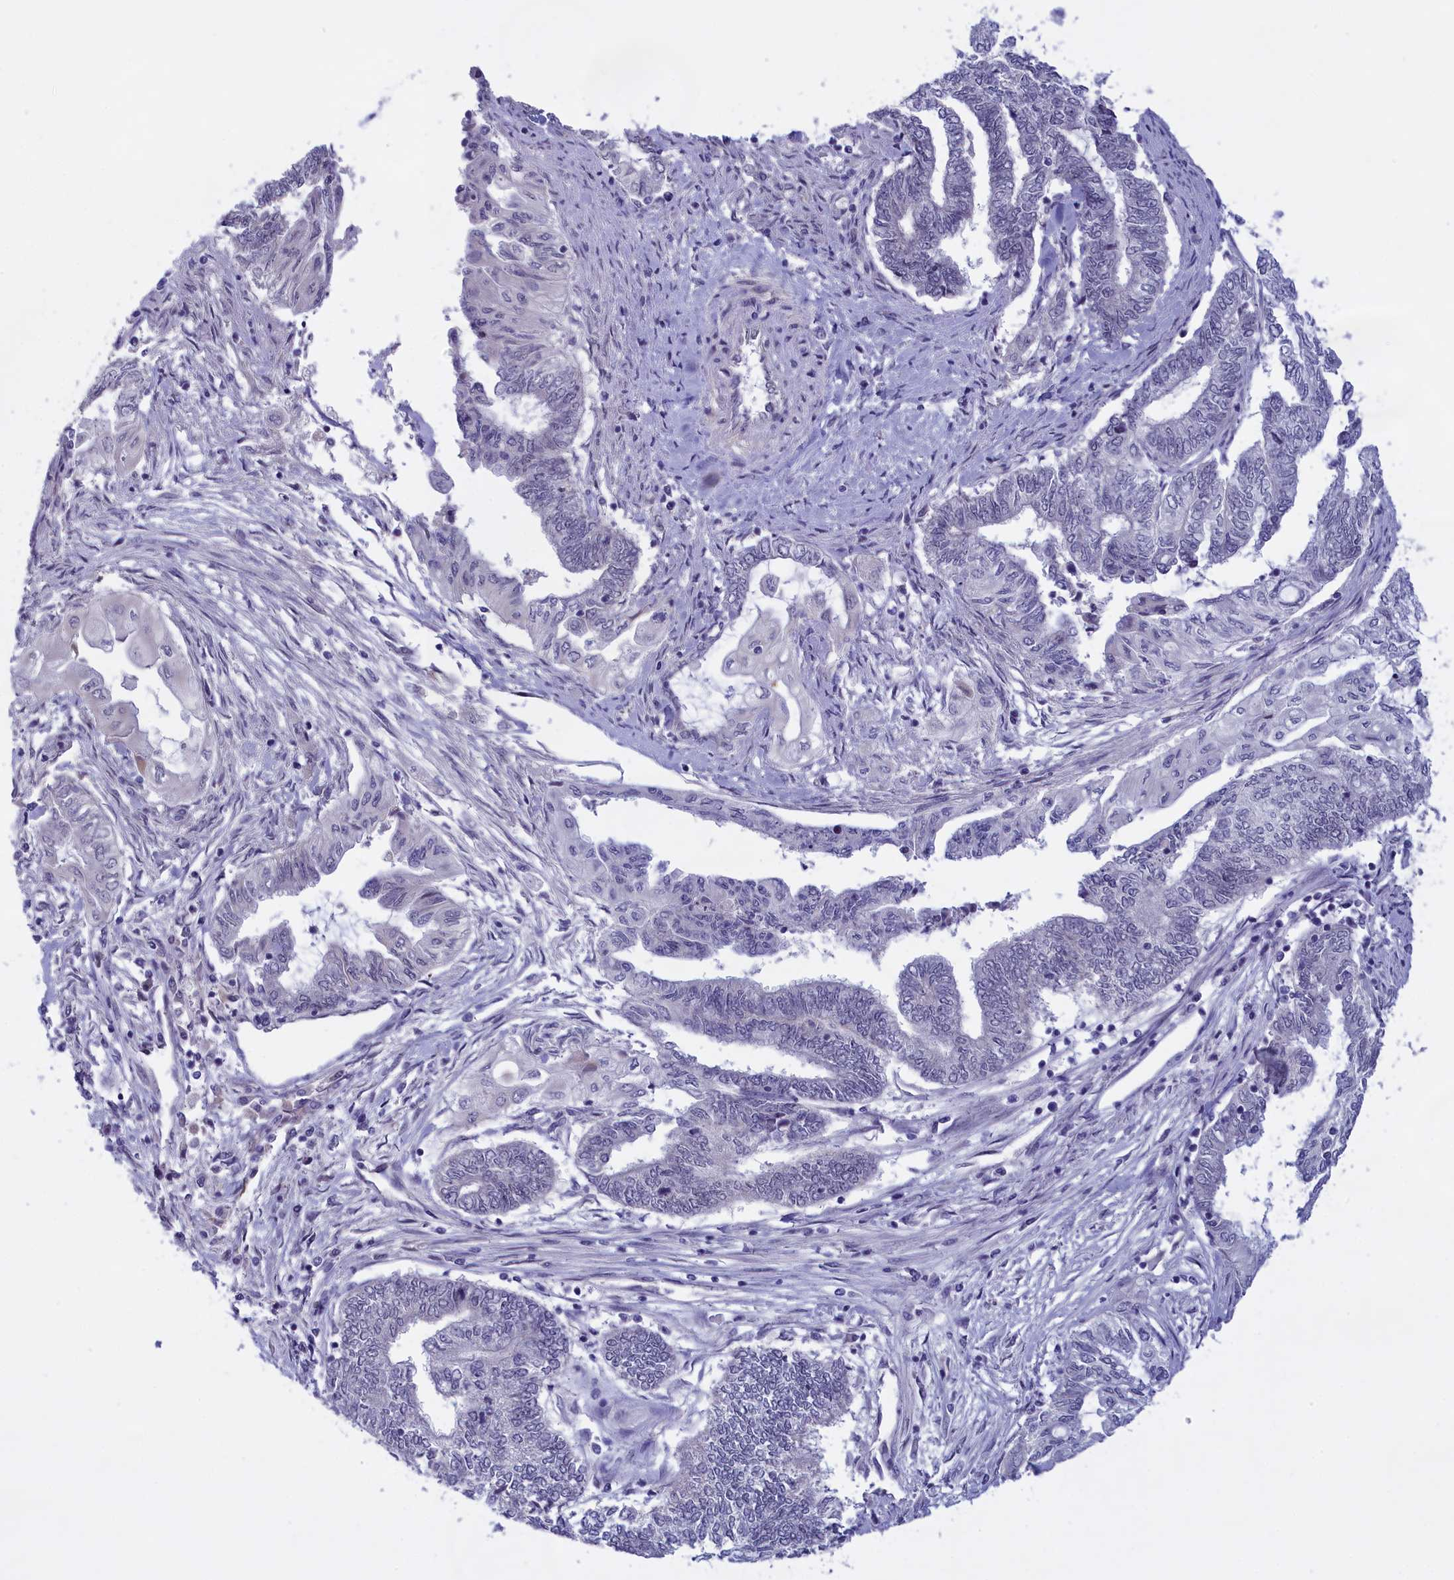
{"staining": {"intensity": "negative", "quantity": "none", "location": "none"}, "tissue": "endometrial cancer", "cell_type": "Tumor cells", "image_type": "cancer", "snomed": [{"axis": "morphology", "description": "Adenocarcinoma, NOS"}, {"axis": "topography", "description": "Uterus"}, {"axis": "topography", "description": "Endometrium"}], "caption": "Histopathology image shows no significant protein staining in tumor cells of endometrial cancer.", "gene": "IGFALS", "patient": {"sex": "female", "age": 70}}